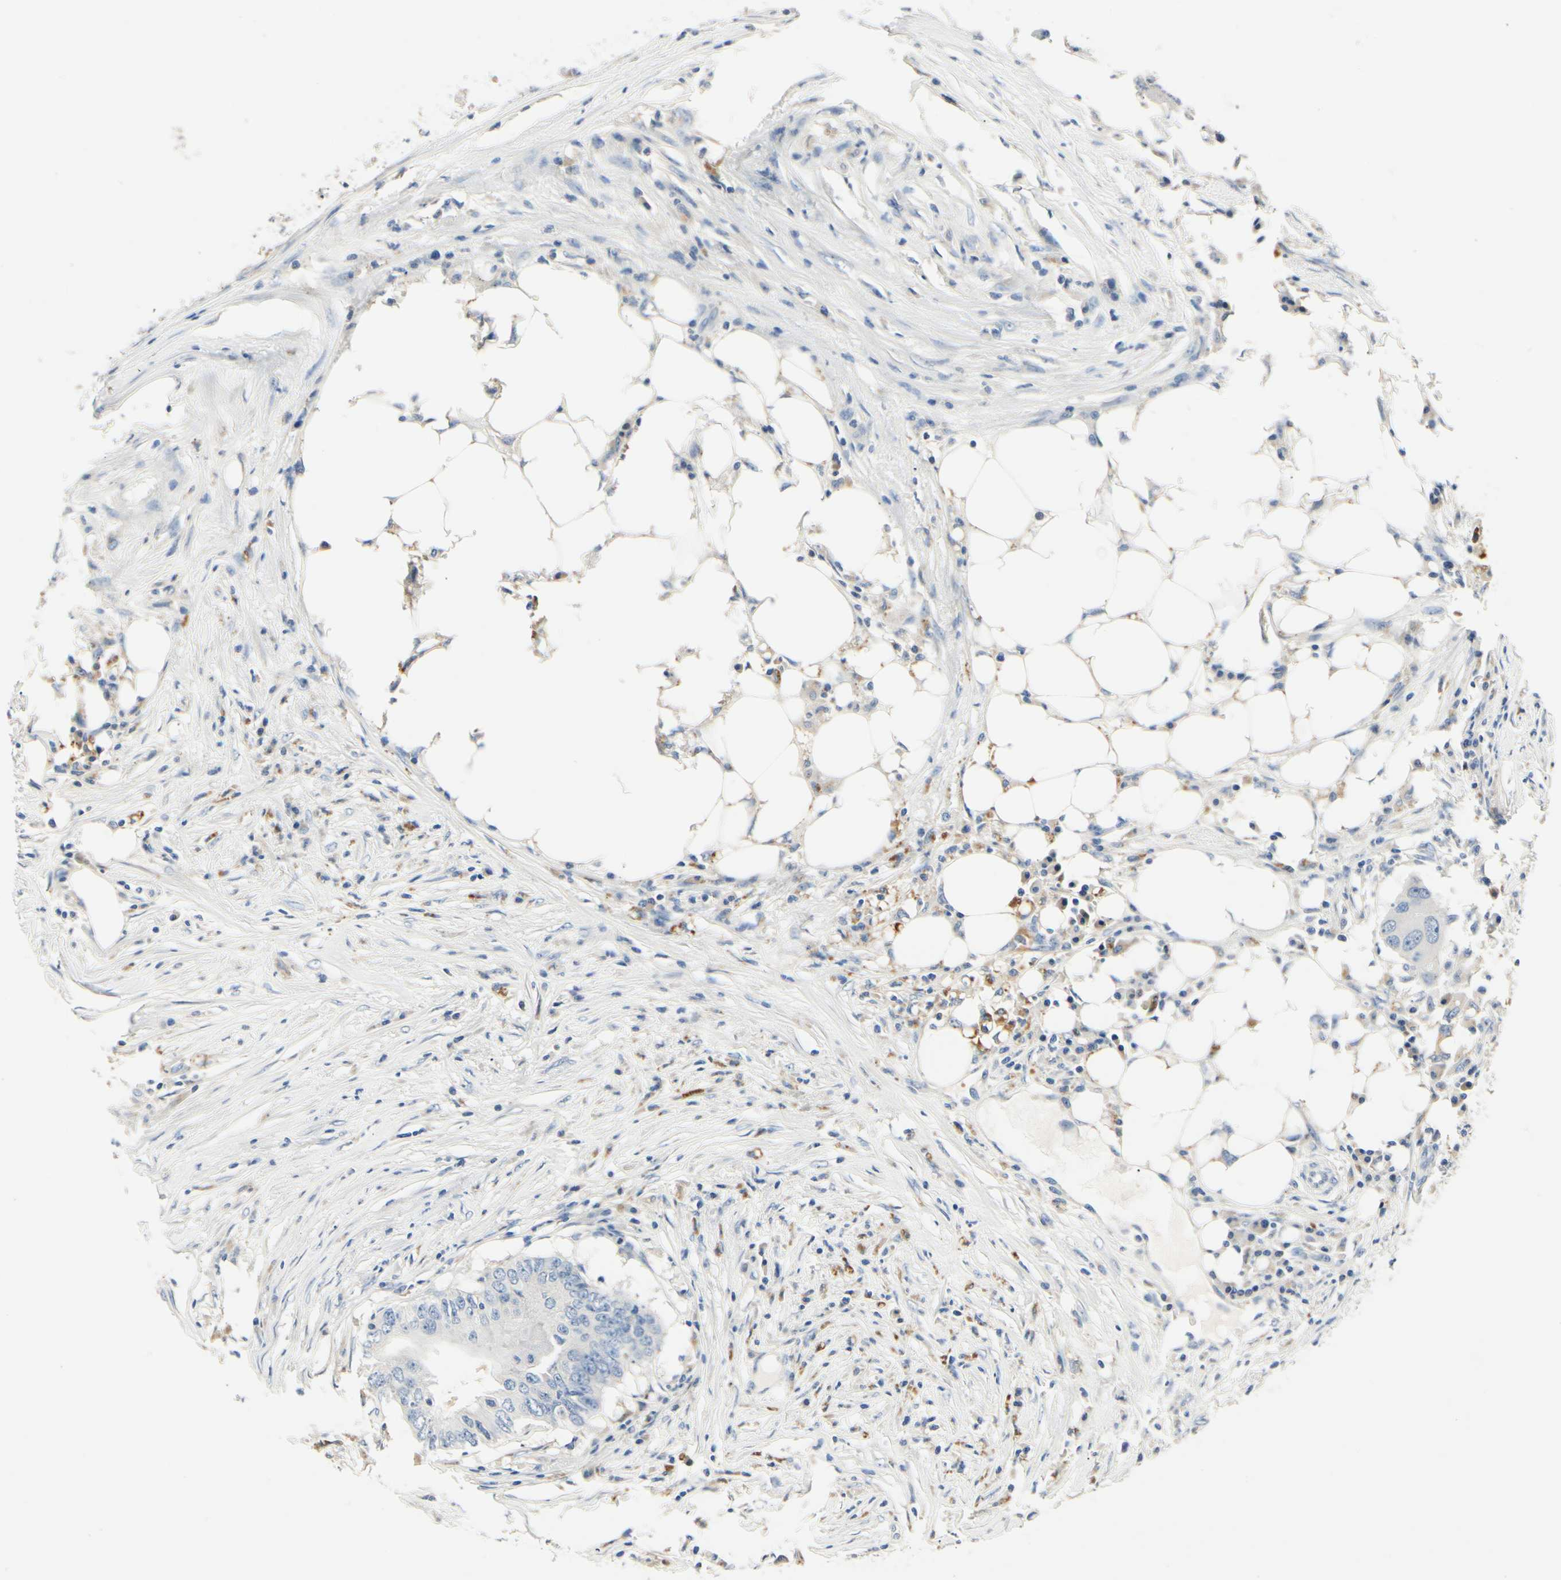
{"staining": {"intensity": "negative", "quantity": "none", "location": "none"}, "tissue": "colorectal cancer", "cell_type": "Tumor cells", "image_type": "cancer", "snomed": [{"axis": "morphology", "description": "Adenocarcinoma, NOS"}, {"axis": "topography", "description": "Colon"}], "caption": "High power microscopy image of an IHC image of colorectal cancer (adenocarcinoma), revealing no significant expression in tumor cells.", "gene": "TGFBR3", "patient": {"sex": "male", "age": 71}}